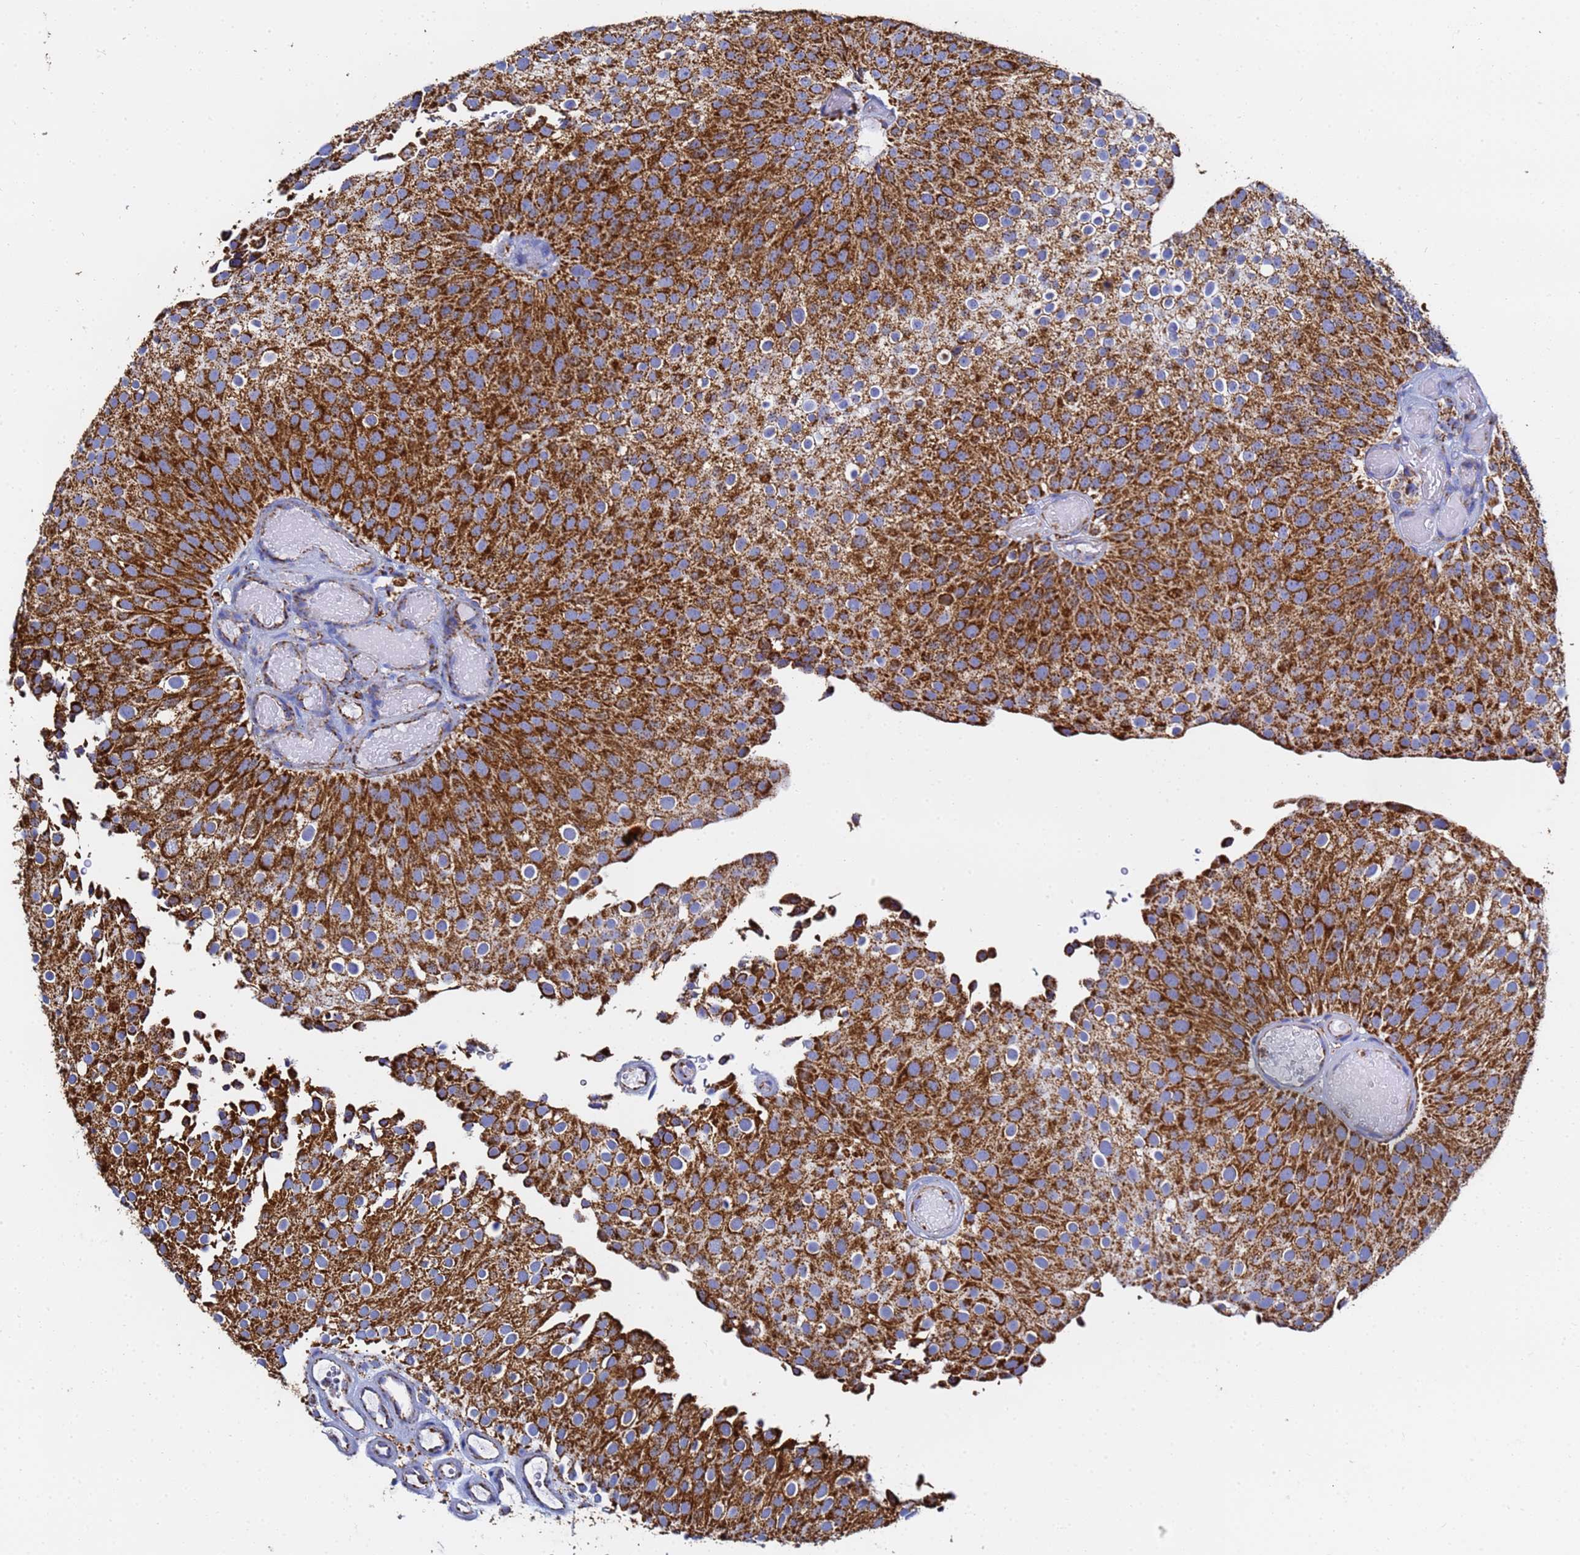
{"staining": {"intensity": "strong", "quantity": ">75%", "location": "cytoplasmic/membranous"}, "tissue": "urothelial cancer", "cell_type": "Tumor cells", "image_type": "cancer", "snomed": [{"axis": "morphology", "description": "Urothelial carcinoma, Low grade"}, {"axis": "topography", "description": "Urinary bladder"}], "caption": "The micrograph reveals immunohistochemical staining of urothelial cancer. There is strong cytoplasmic/membranous staining is appreciated in approximately >75% of tumor cells.", "gene": "PHB2", "patient": {"sex": "male", "age": 78}}